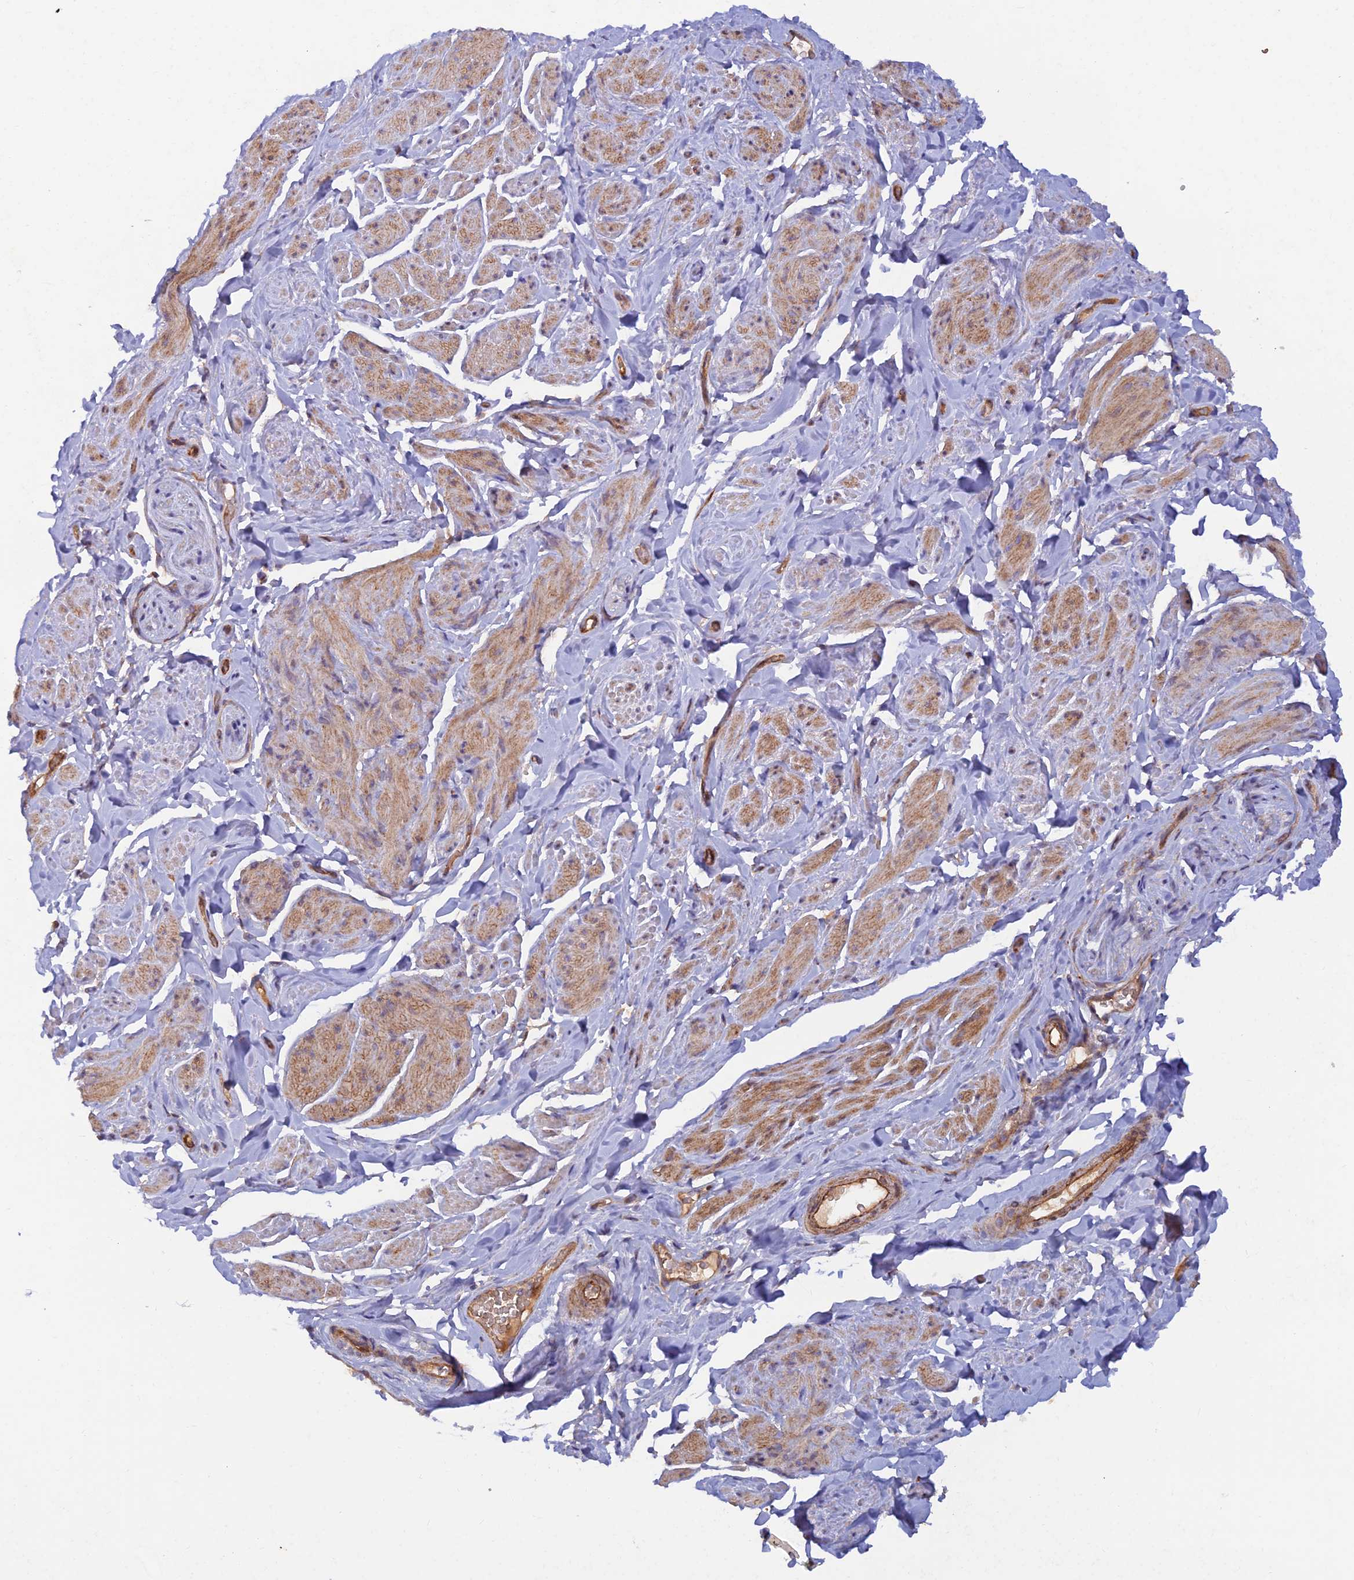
{"staining": {"intensity": "moderate", "quantity": ">75%", "location": "cytoplasmic/membranous"}, "tissue": "smooth muscle", "cell_type": "Smooth muscle cells", "image_type": "normal", "snomed": [{"axis": "morphology", "description": "Normal tissue, NOS"}, {"axis": "topography", "description": "Smooth muscle"}, {"axis": "topography", "description": "Peripheral nerve tissue"}], "caption": "Immunohistochemical staining of unremarkable human smooth muscle demonstrates >75% levels of moderate cytoplasmic/membranous protein expression in approximately >75% of smooth muscle cells.", "gene": "GMCL1", "patient": {"sex": "male", "age": 69}}